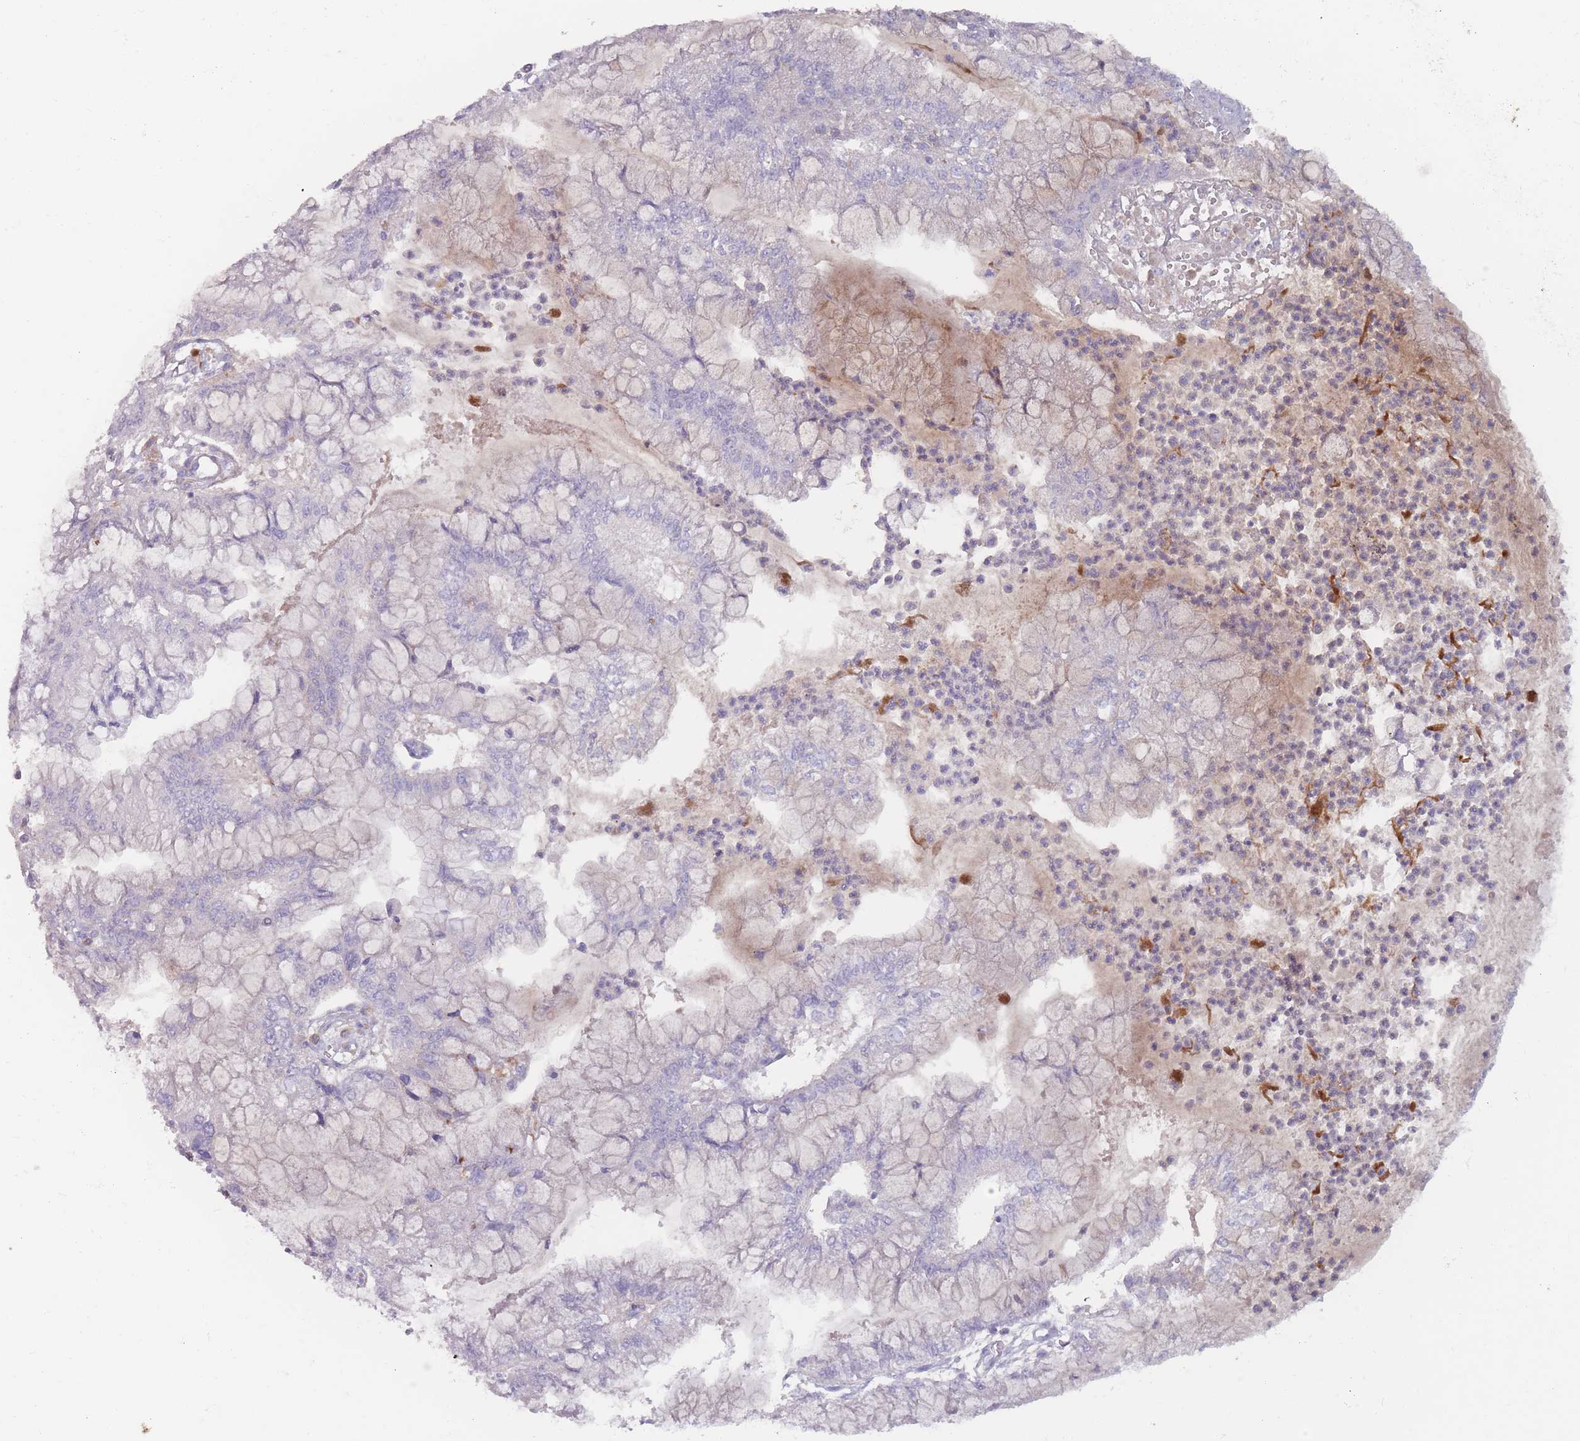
{"staining": {"intensity": "weak", "quantity": "<25%", "location": "cytoplasmic/membranous"}, "tissue": "pancreatic cancer", "cell_type": "Tumor cells", "image_type": "cancer", "snomed": [{"axis": "morphology", "description": "Adenocarcinoma, NOS"}, {"axis": "topography", "description": "Pancreas"}], "caption": "Tumor cells are negative for protein expression in human pancreatic adenocarcinoma. Nuclei are stained in blue.", "gene": "PRG4", "patient": {"sex": "male", "age": 73}}